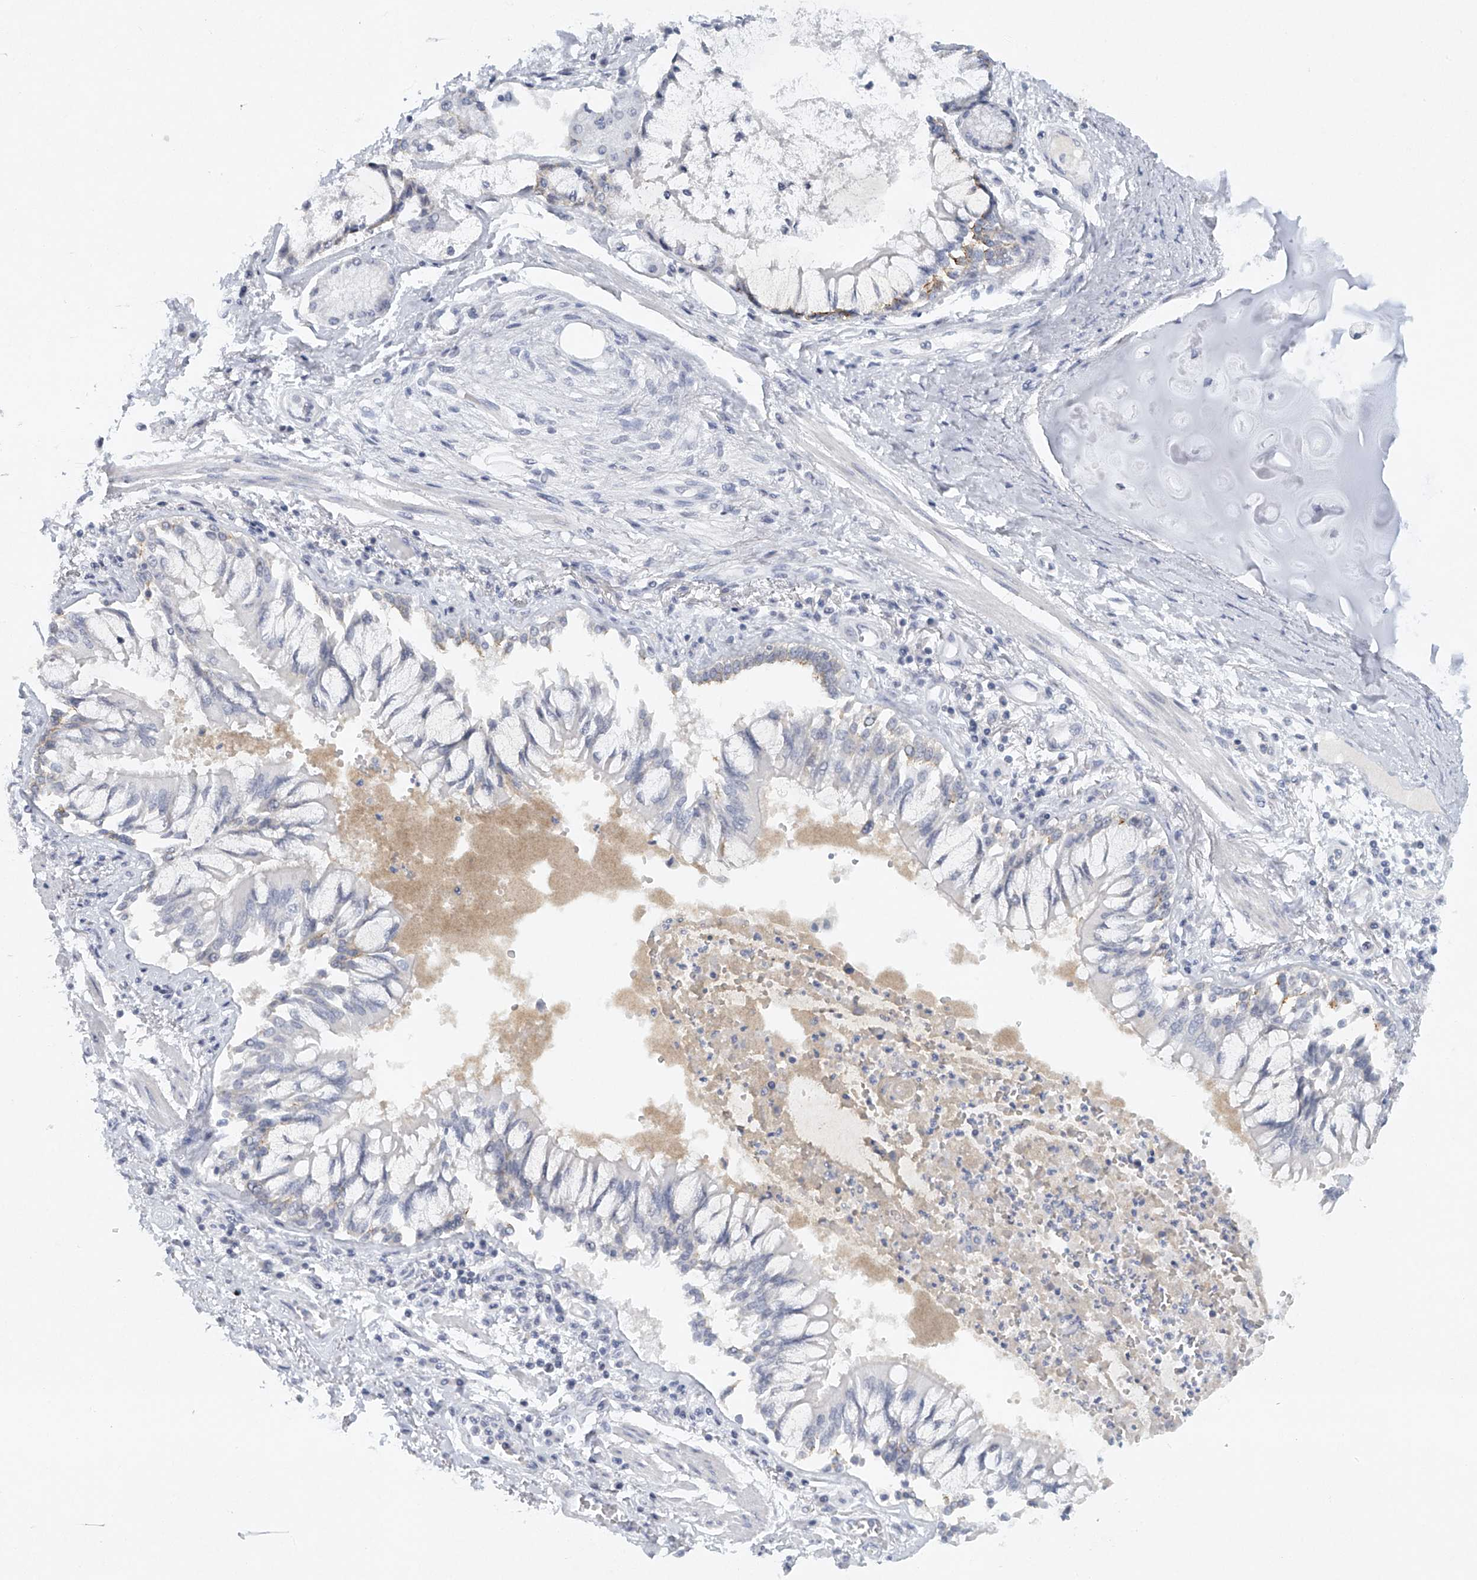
{"staining": {"intensity": "moderate", "quantity": "<25%", "location": "cytoplasmic/membranous"}, "tissue": "bronchus", "cell_type": "Respiratory epithelial cells", "image_type": "normal", "snomed": [{"axis": "morphology", "description": "Normal tissue, NOS"}, {"axis": "topography", "description": "Cartilage tissue"}, {"axis": "topography", "description": "Bronchus"}, {"axis": "topography", "description": "Lung"}], "caption": "Immunohistochemistry (DAB) staining of normal bronchus exhibits moderate cytoplasmic/membranous protein staining in approximately <25% of respiratory epithelial cells.", "gene": "FAT2", "patient": {"sex": "female", "age": 49}}